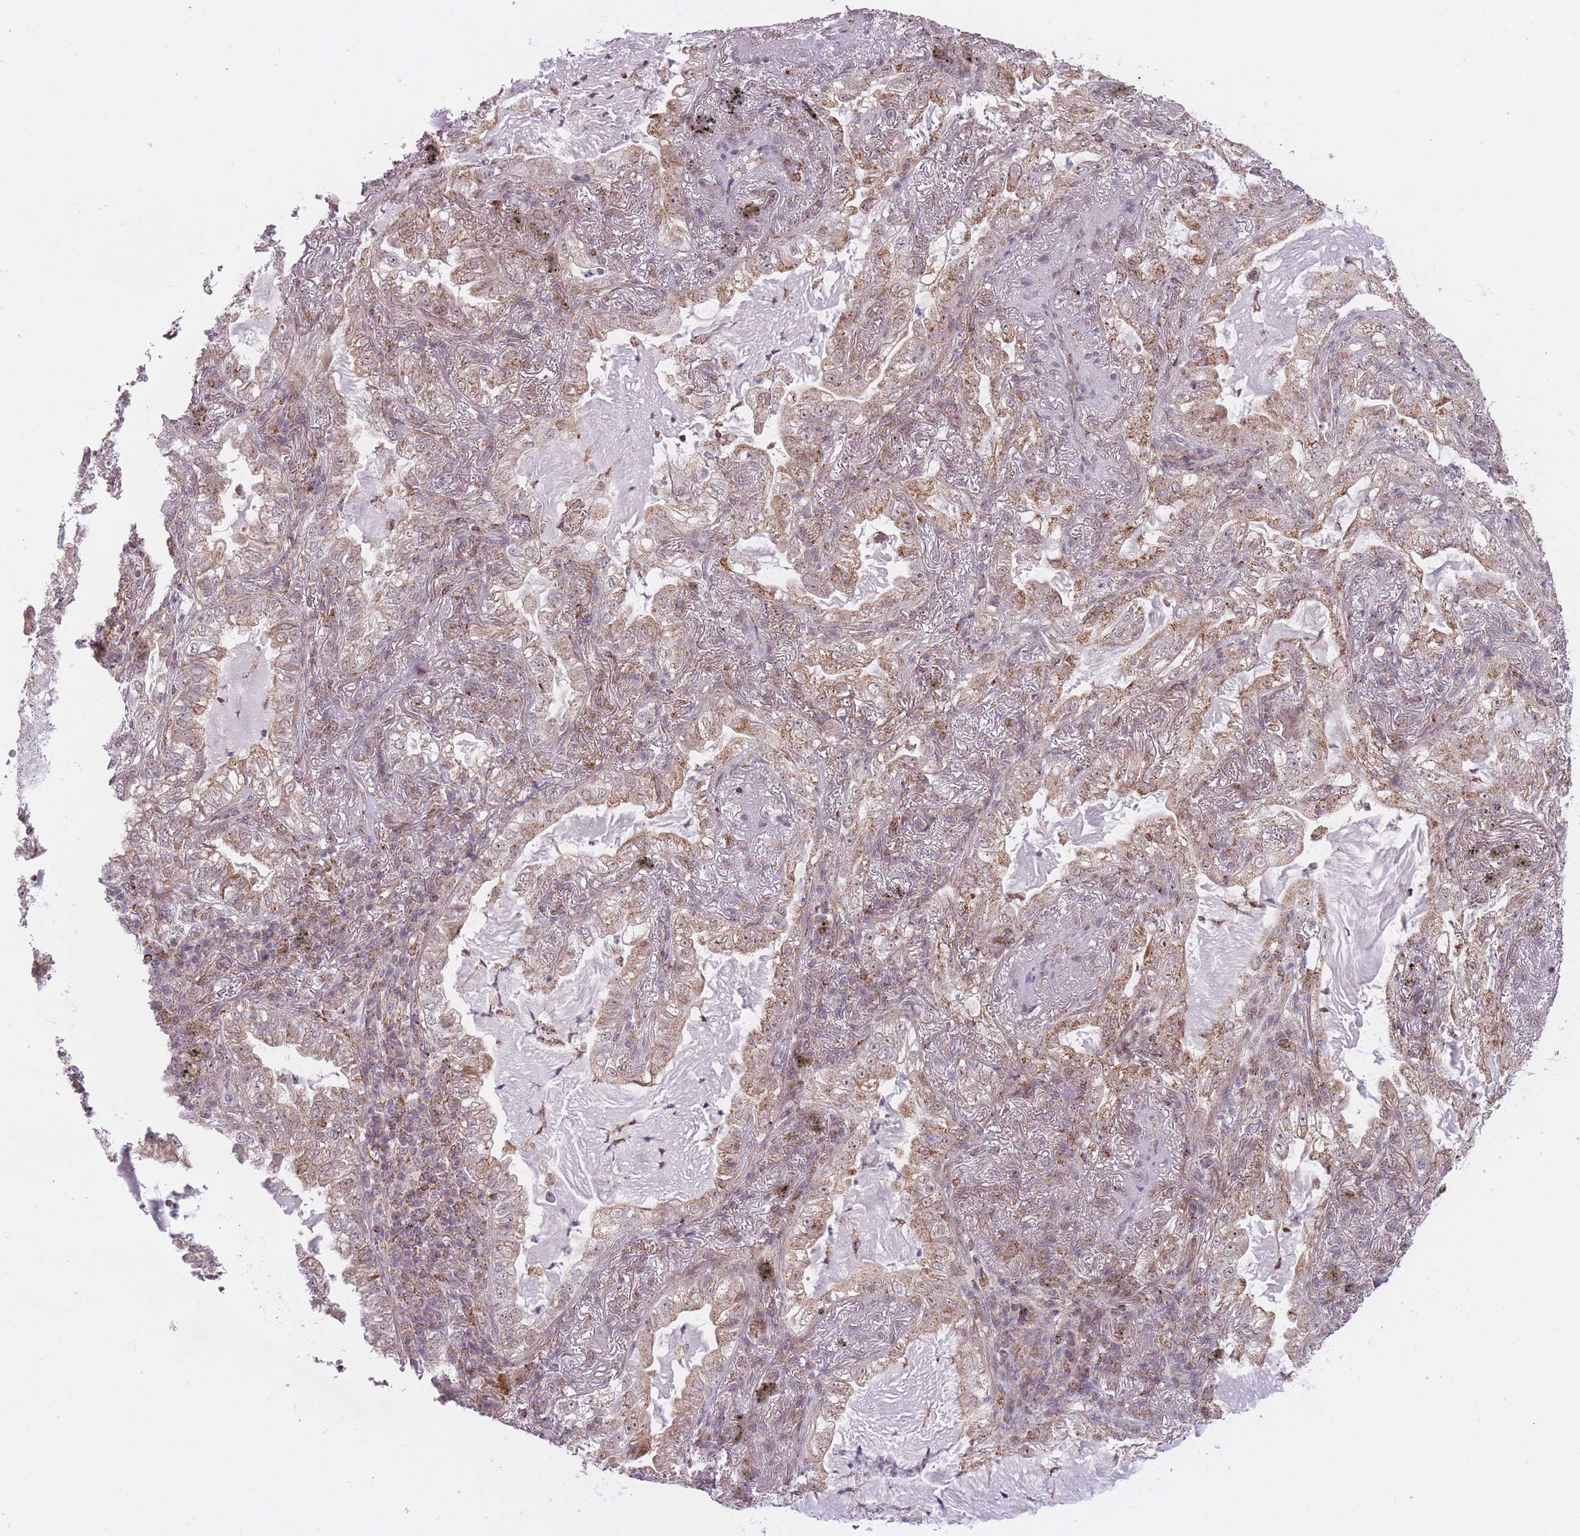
{"staining": {"intensity": "moderate", "quantity": "25%-75%", "location": "cytoplasmic/membranous"}, "tissue": "lung cancer", "cell_type": "Tumor cells", "image_type": "cancer", "snomed": [{"axis": "morphology", "description": "Adenocarcinoma, NOS"}, {"axis": "topography", "description": "Lung"}], "caption": "Adenocarcinoma (lung) tissue shows moderate cytoplasmic/membranous expression in approximately 25%-75% of tumor cells, visualized by immunohistochemistry.", "gene": "DPYSL4", "patient": {"sex": "female", "age": 73}}